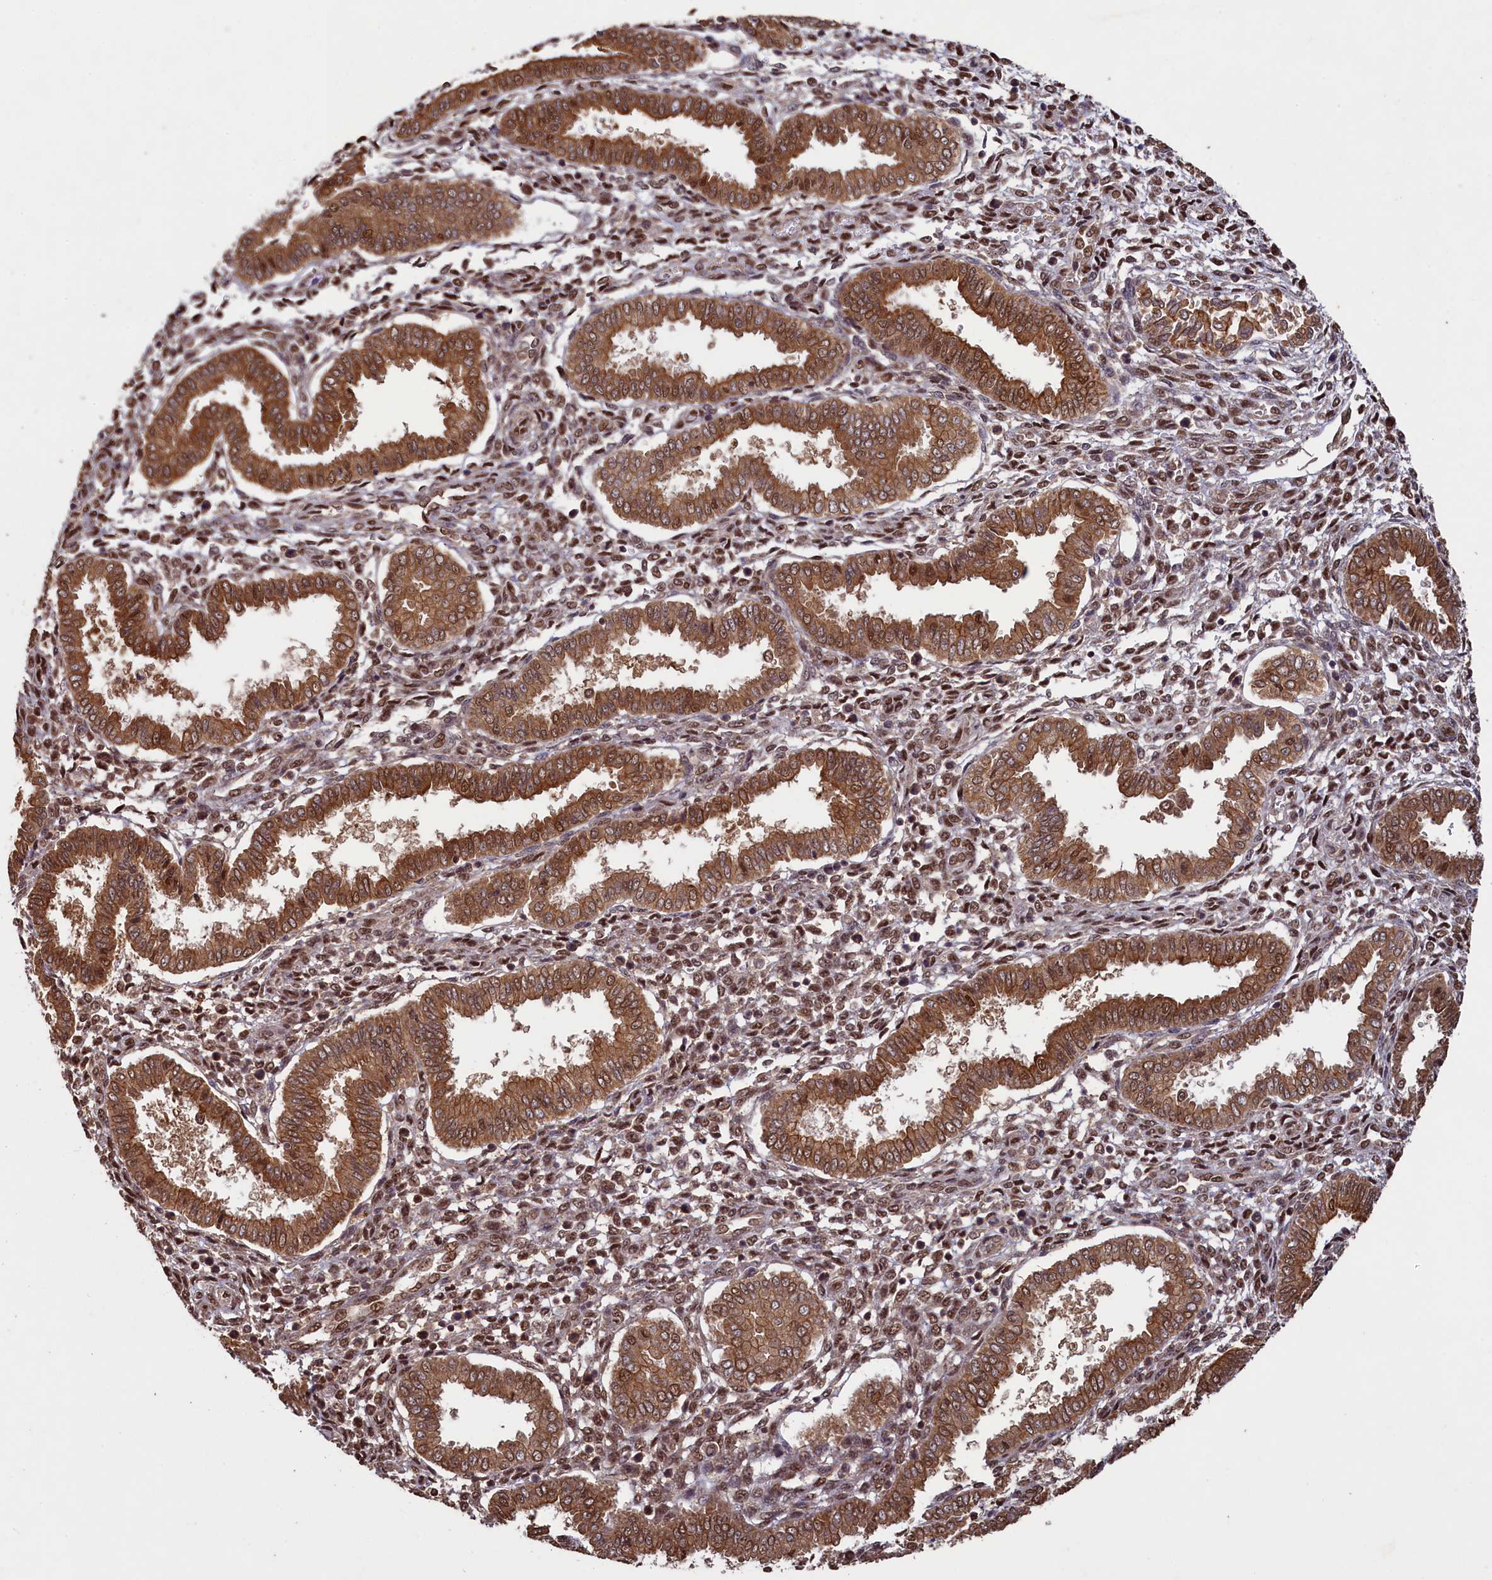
{"staining": {"intensity": "moderate", "quantity": "25%-75%", "location": "nuclear"}, "tissue": "endometrium", "cell_type": "Cells in endometrial stroma", "image_type": "normal", "snomed": [{"axis": "morphology", "description": "Normal tissue, NOS"}, {"axis": "topography", "description": "Endometrium"}], "caption": "Endometrium stained with IHC exhibits moderate nuclear expression in about 25%-75% of cells in endometrial stroma.", "gene": "NAE1", "patient": {"sex": "female", "age": 24}}